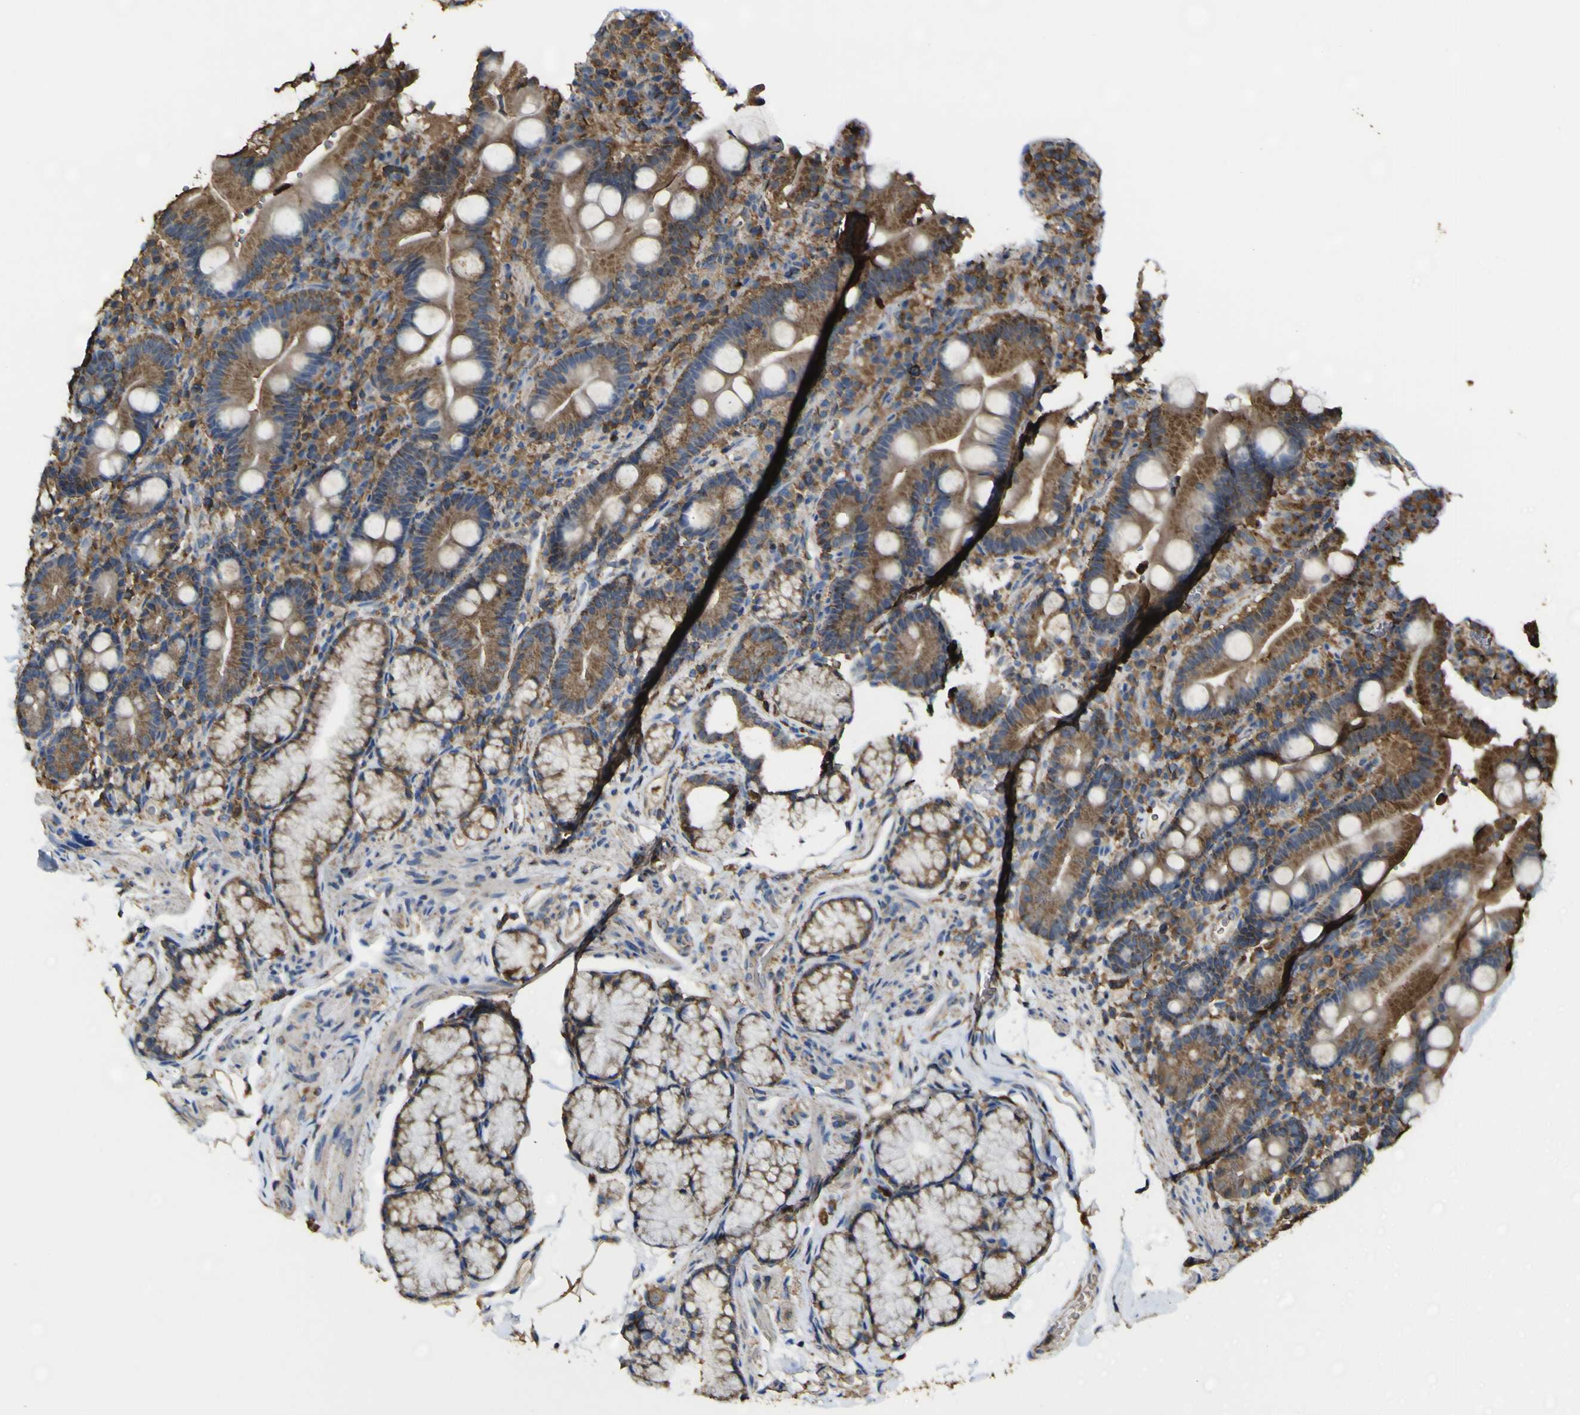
{"staining": {"intensity": "strong", "quantity": ">75%", "location": "cytoplasmic/membranous"}, "tissue": "duodenum", "cell_type": "Glandular cells", "image_type": "normal", "snomed": [{"axis": "morphology", "description": "Normal tissue, NOS"}, {"axis": "topography", "description": "Small intestine, NOS"}], "caption": "A histopathology image of duodenum stained for a protein reveals strong cytoplasmic/membranous brown staining in glandular cells.", "gene": "ACSL3", "patient": {"sex": "female", "age": 71}}